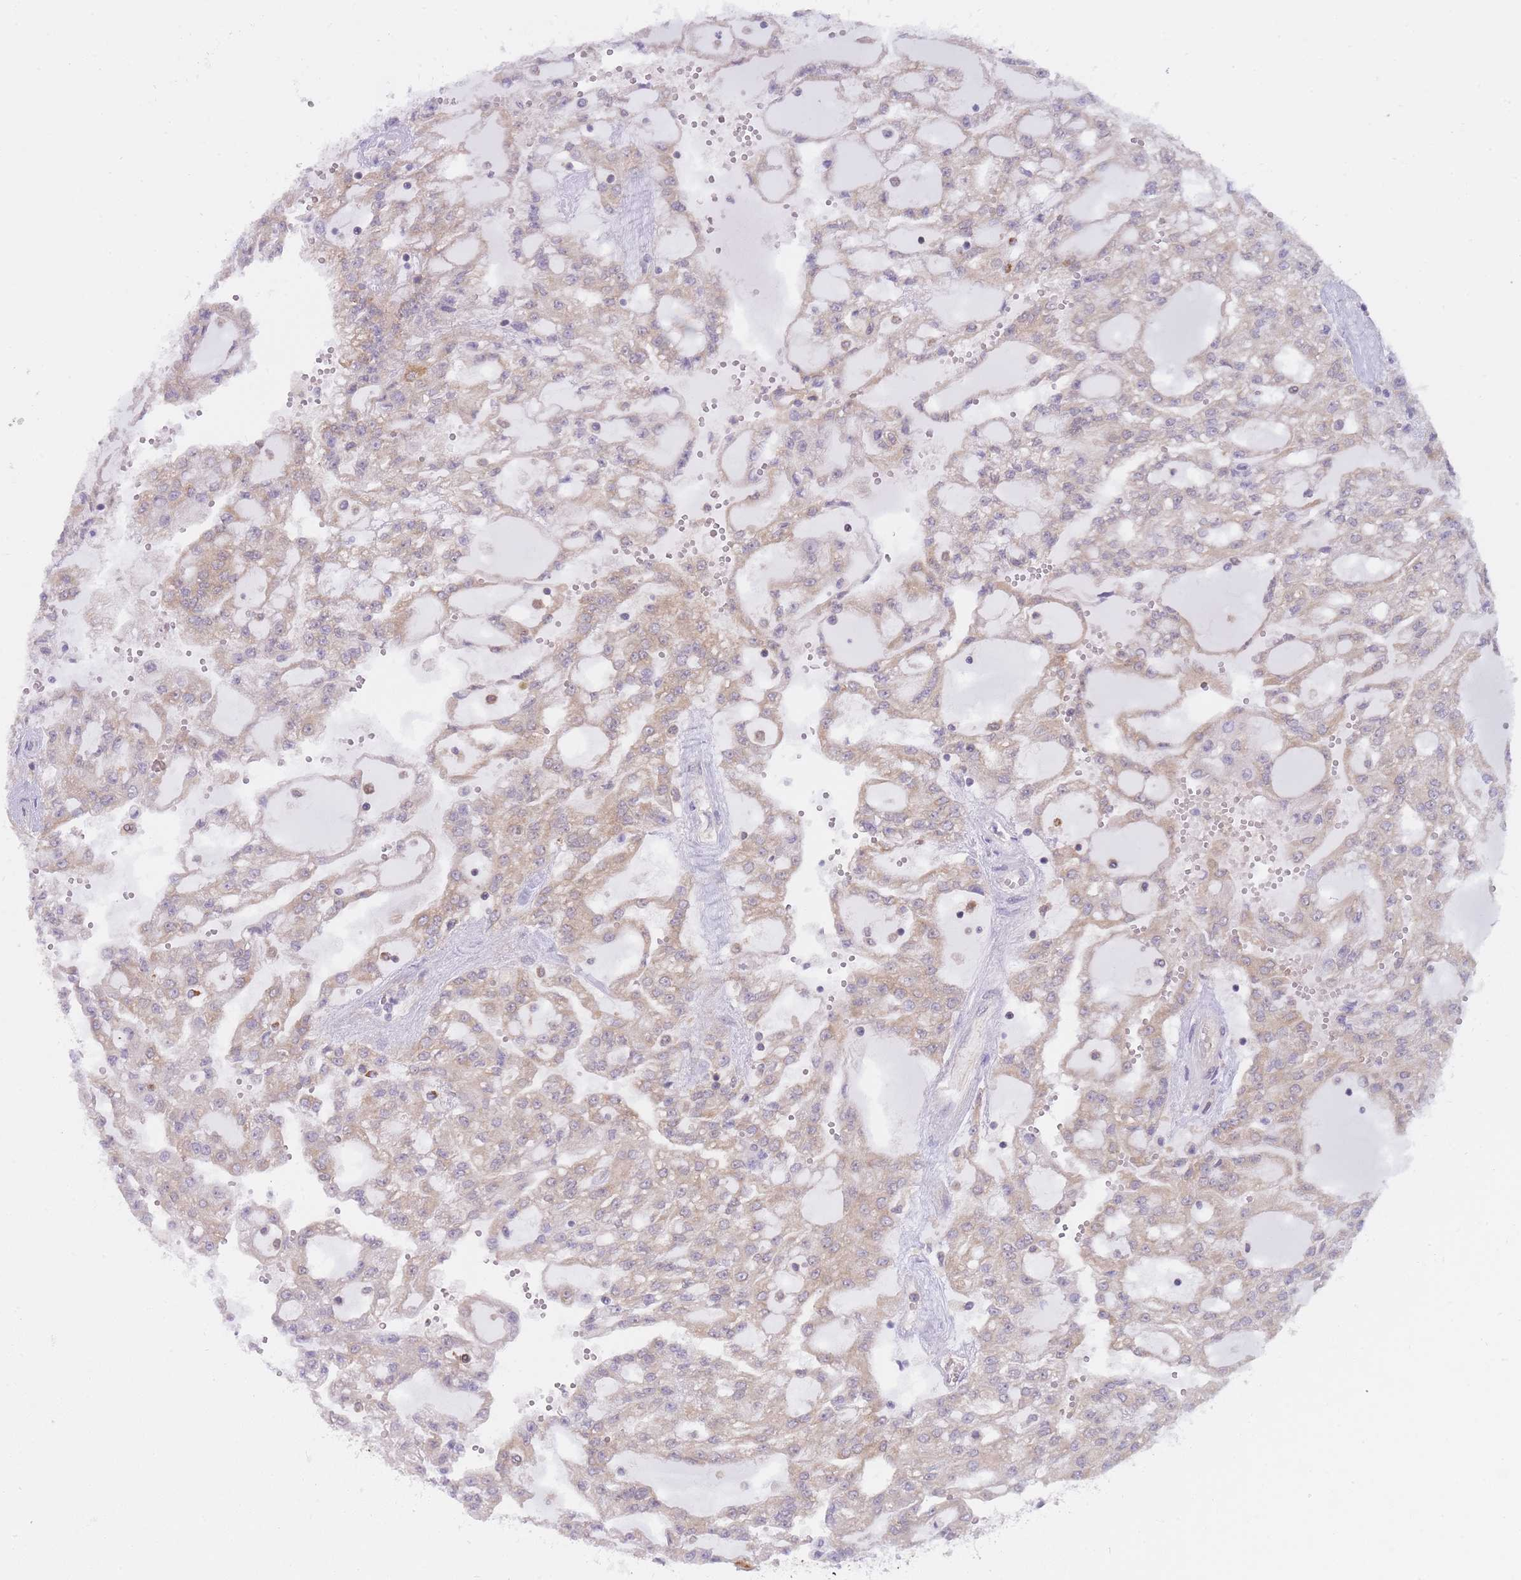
{"staining": {"intensity": "negative", "quantity": "none", "location": "none"}, "tissue": "renal cancer", "cell_type": "Tumor cells", "image_type": "cancer", "snomed": [{"axis": "morphology", "description": "Adenocarcinoma, NOS"}, {"axis": "topography", "description": "Kidney"}], "caption": "Tumor cells are negative for brown protein staining in adenocarcinoma (renal).", "gene": "NSFL1C", "patient": {"sex": "male", "age": 63}}